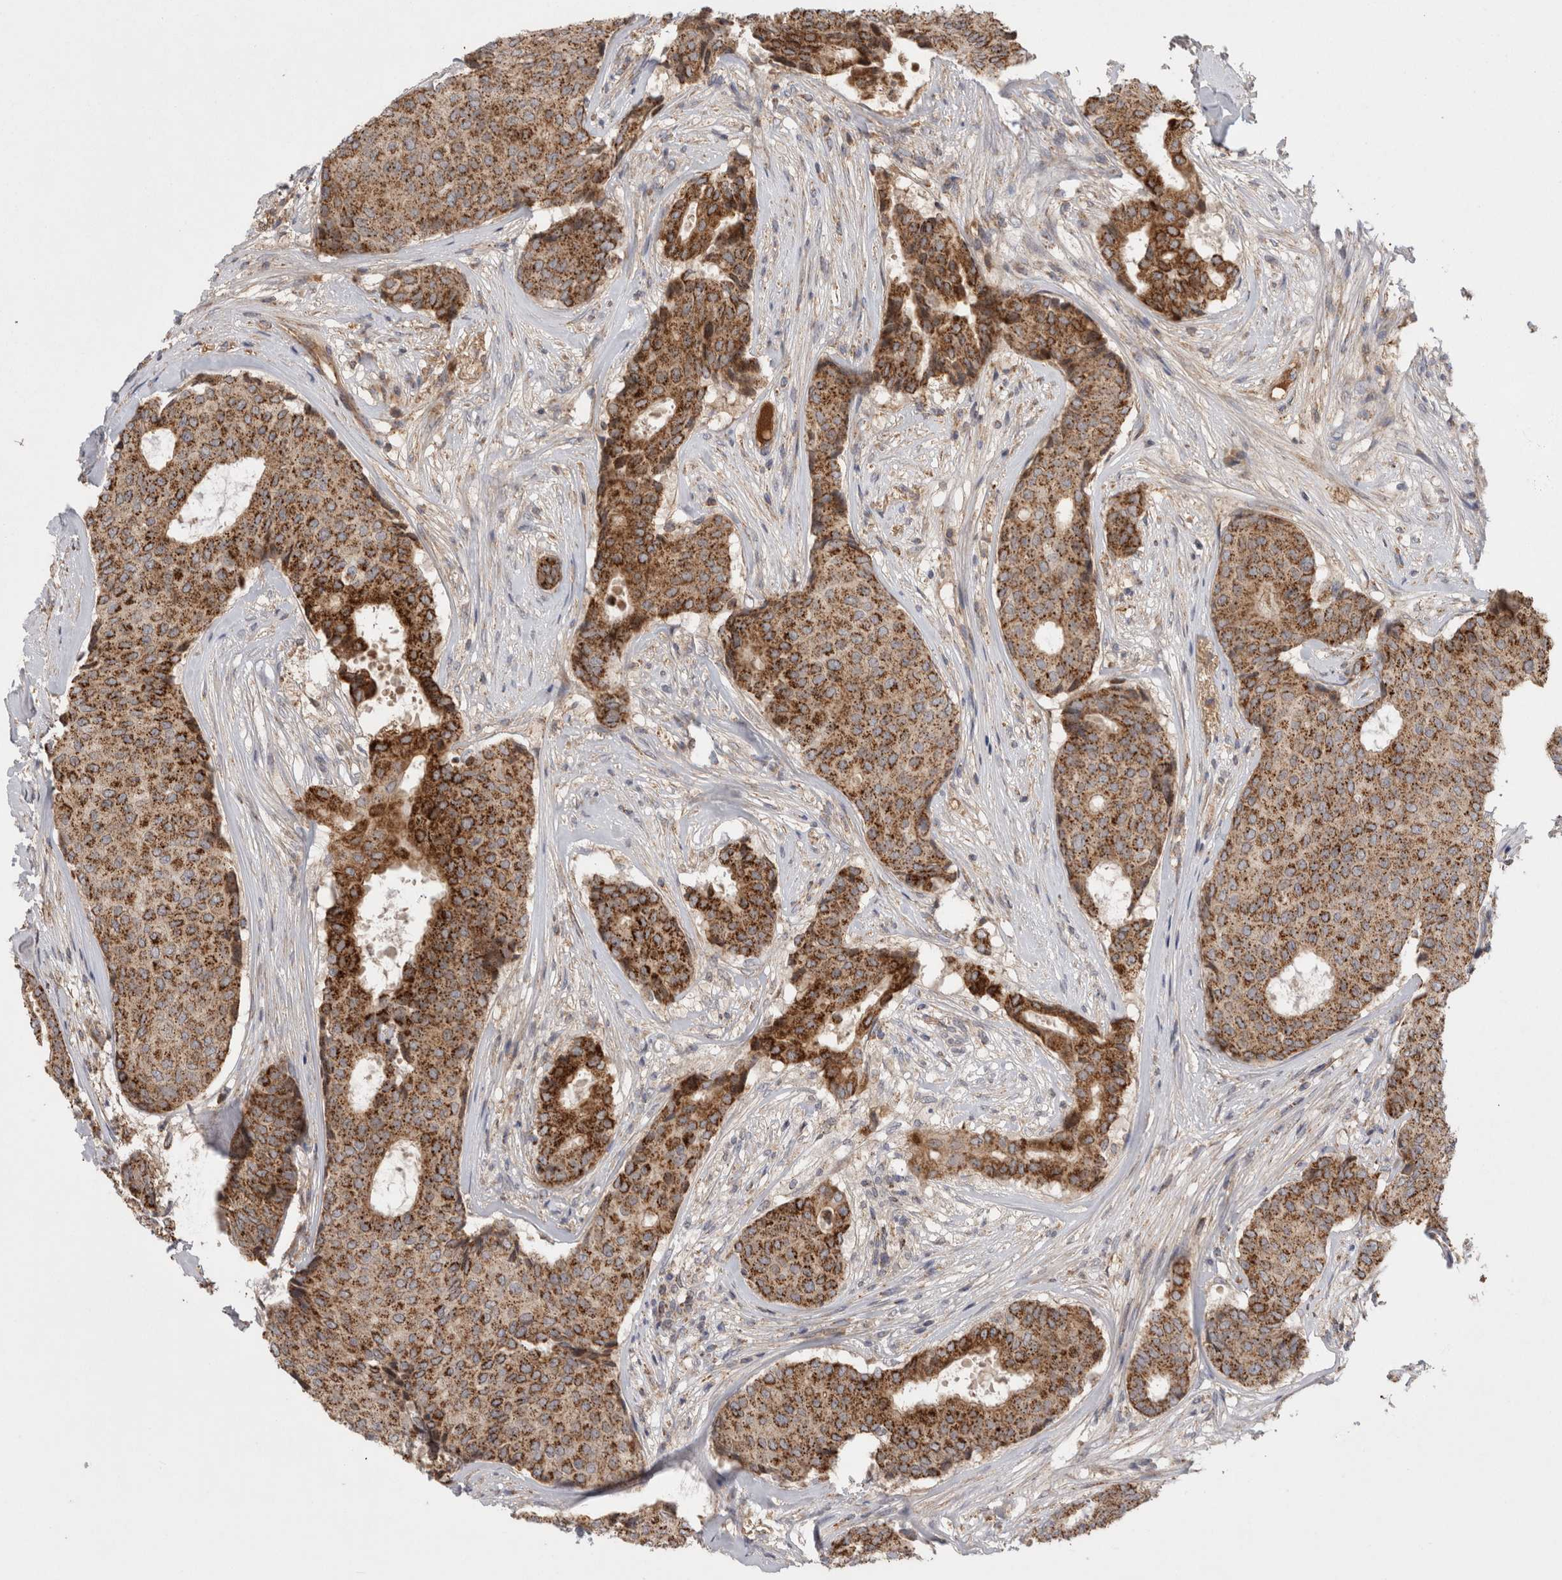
{"staining": {"intensity": "strong", "quantity": ">75%", "location": "cytoplasmic/membranous"}, "tissue": "breast cancer", "cell_type": "Tumor cells", "image_type": "cancer", "snomed": [{"axis": "morphology", "description": "Duct carcinoma"}, {"axis": "topography", "description": "Breast"}], "caption": "Protein expression analysis of human infiltrating ductal carcinoma (breast) reveals strong cytoplasmic/membranous positivity in about >75% of tumor cells. The protein of interest is stained brown, and the nuclei are stained in blue (DAB (3,3'-diaminobenzidine) IHC with brightfield microscopy, high magnification).", "gene": "DARS2", "patient": {"sex": "female", "age": 75}}